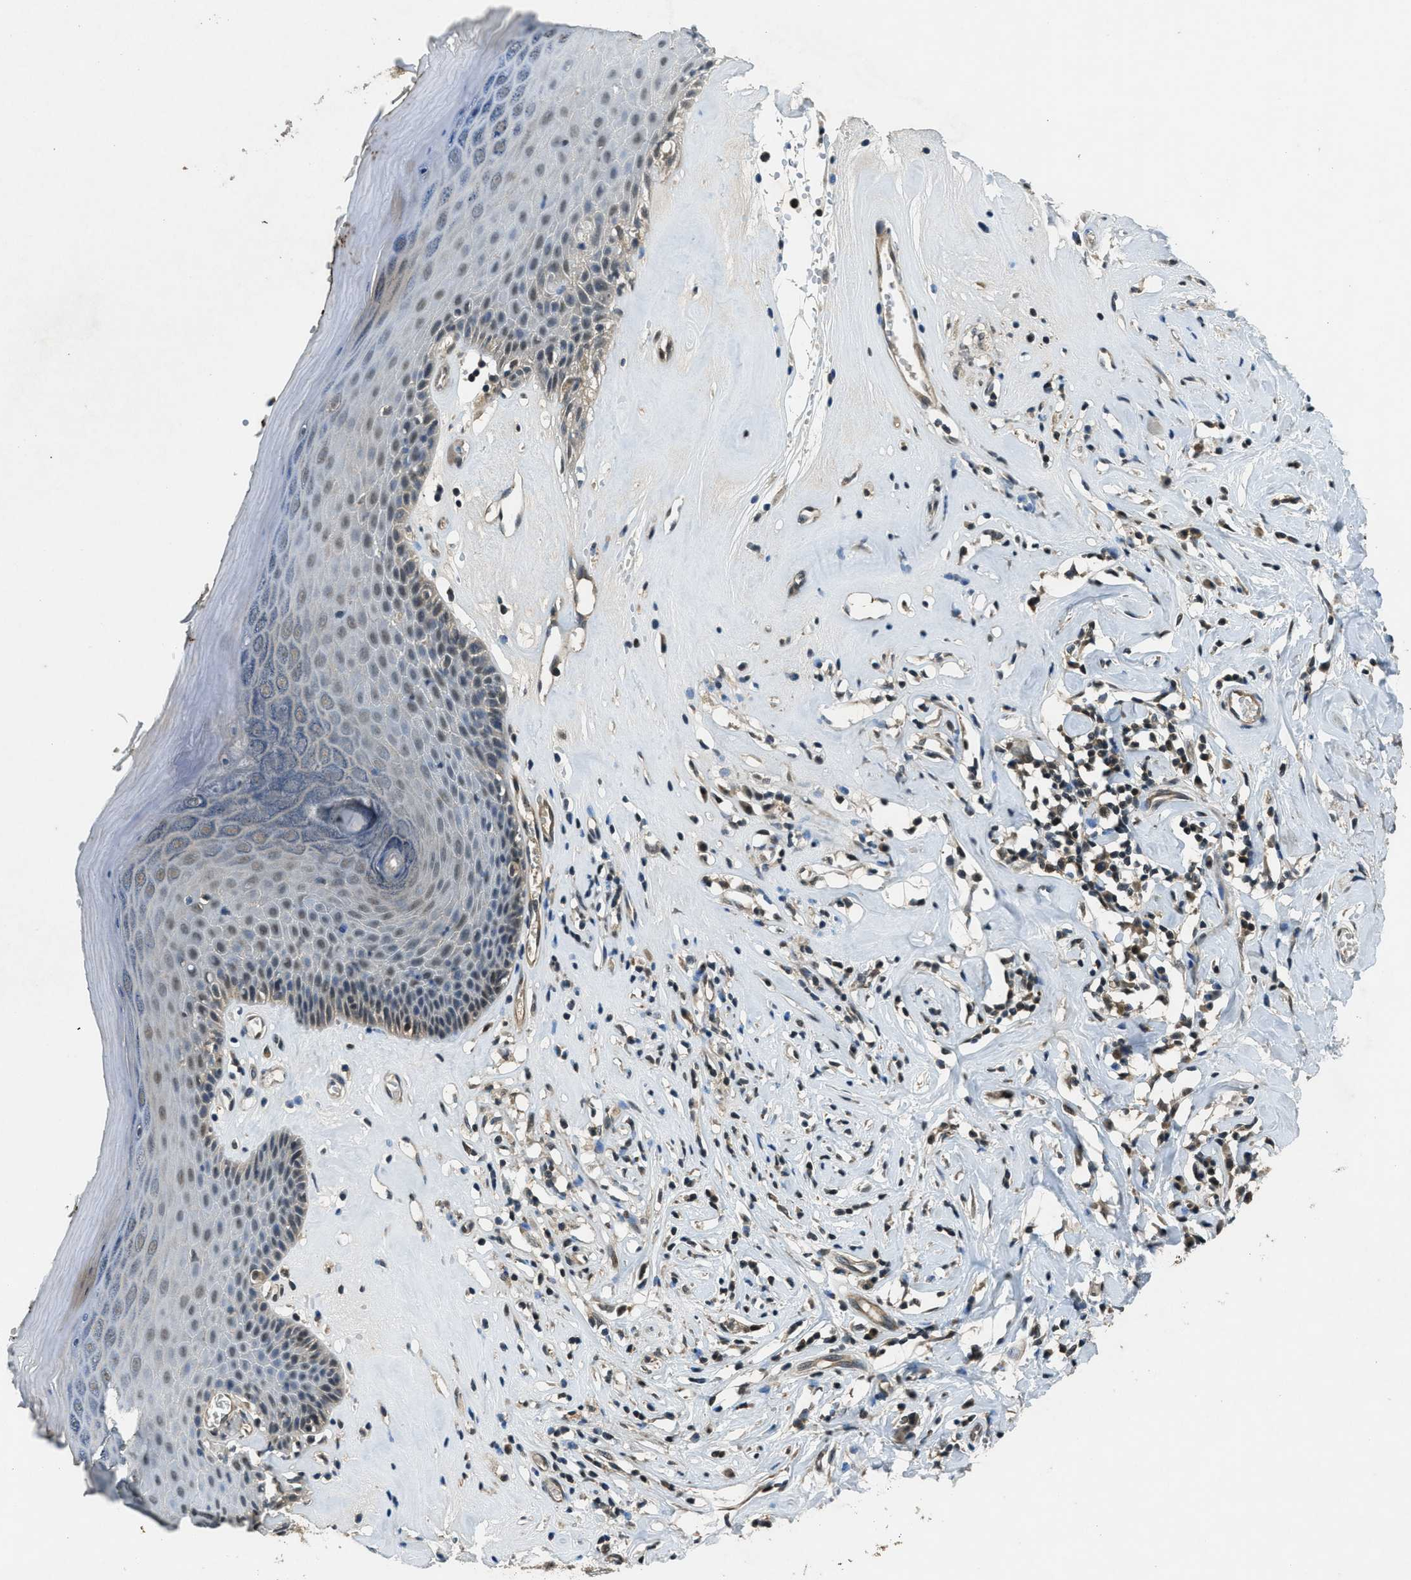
{"staining": {"intensity": "weak", "quantity": "<25%", "location": "nuclear"}, "tissue": "skin", "cell_type": "Epidermal cells", "image_type": "normal", "snomed": [{"axis": "morphology", "description": "Normal tissue, NOS"}, {"axis": "morphology", "description": "Inflammation, NOS"}, {"axis": "topography", "description": "Vulva"}], "caption": "The immunohistochemistry image has no significant expression in epidermal cells of skin. Brightfield microscopy of immunohistochemistry stained with DAB (3,3'-diaminobenzidine) (brown) and hematoxylin (blue), captured at high magnification.", "gene": "DUSP6", "patient": {"sex": "female", "age": 84}}